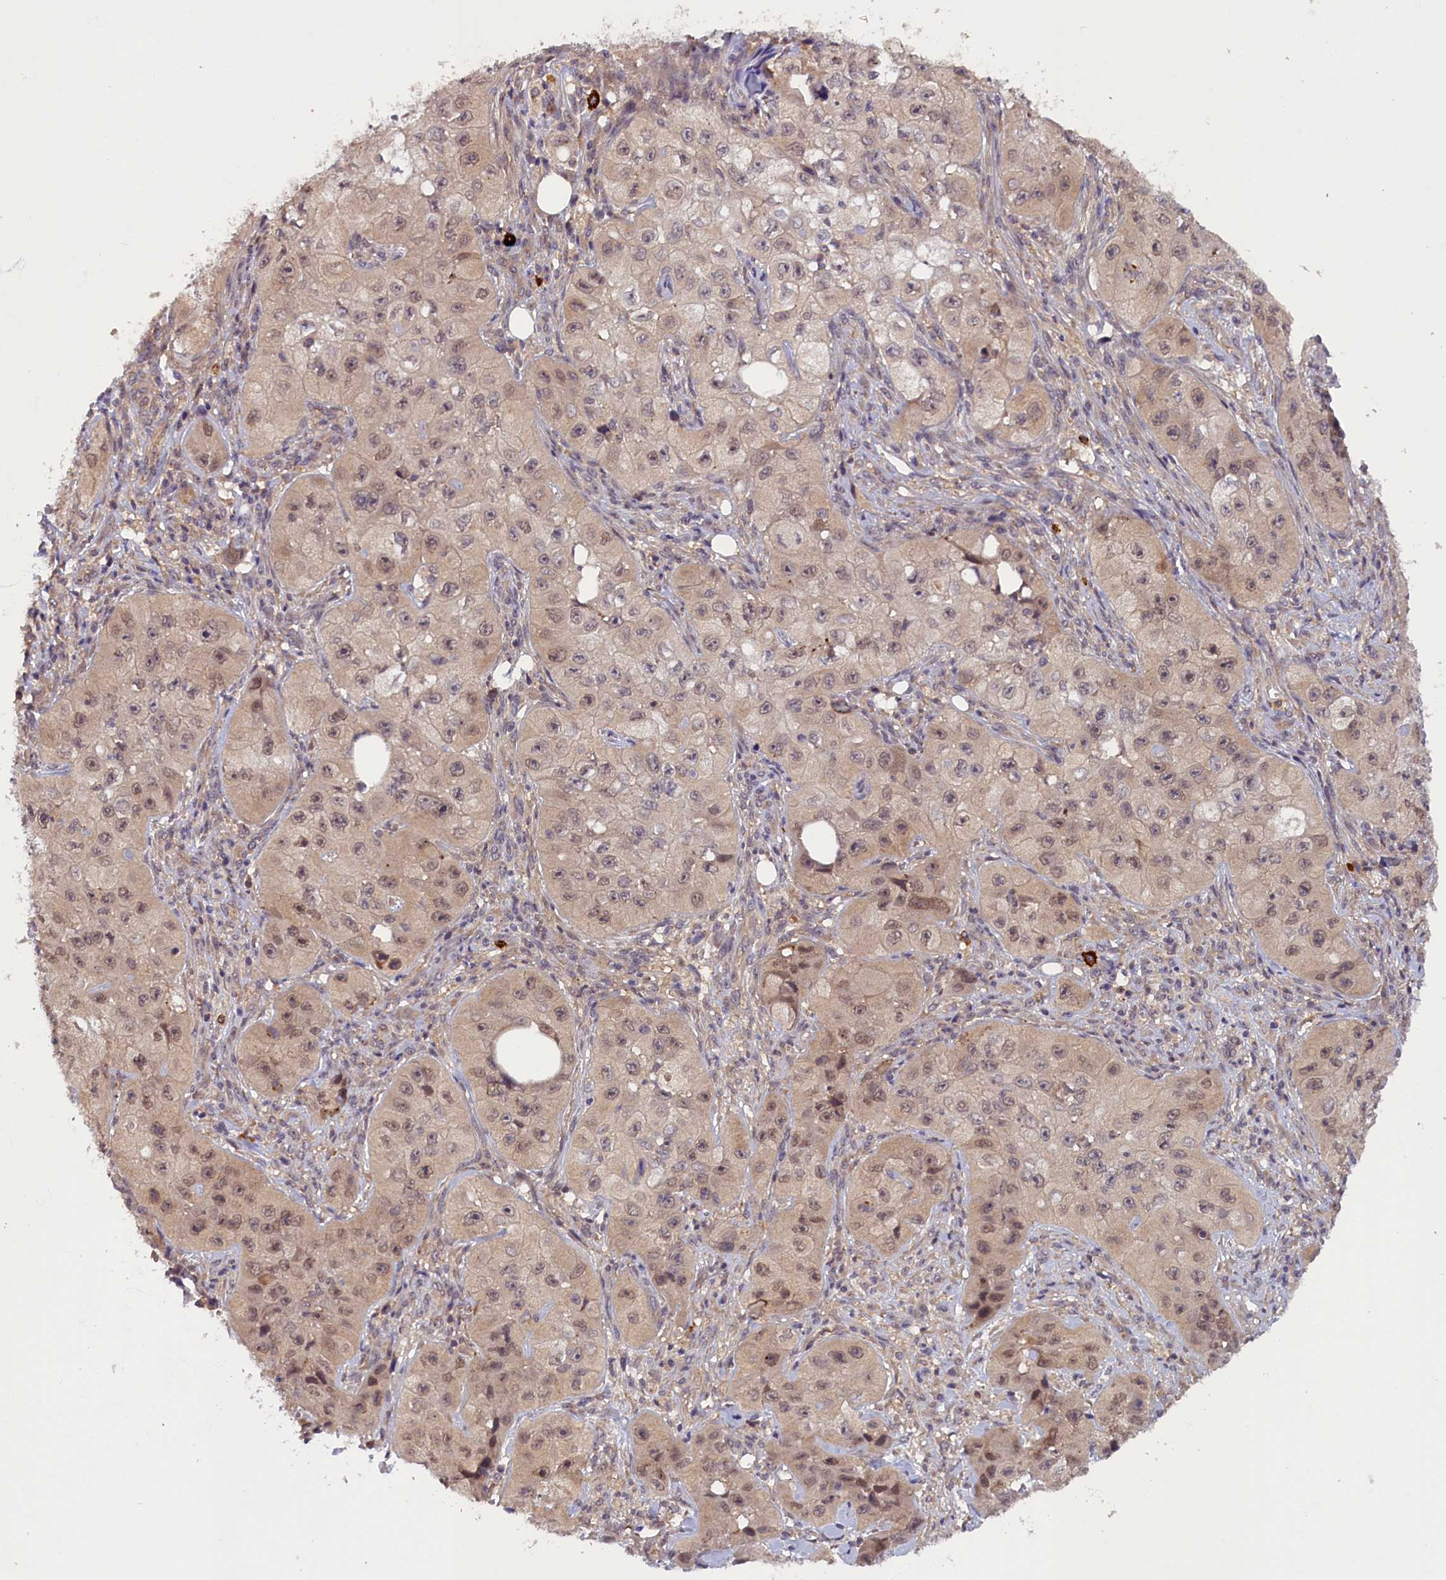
{"staining": {"intensity": "weak", "quantity": "25%-75%", "location": "cytoplasmic/membranous,nuclear"}, "tissue": "skin cancer", "cell_type": "Tumor cells", "image_type": "cancer", "snomed": [{"axis": "morphology", "description": "Squamous cell carcinoma, NOS"}, {"axis": "topography", "description": "Skin"}, {"axis": "topography", "description": "Subcutis"}], "caption": "Brown immunohistochemical staining in squamous cell carcinoma (skin) exhibits weak cytoplasmic/membranous and nuclear expression in about 25%-75% of tumor cells. (Stains: DAB in brown, nuclei in blue, Microscopy: brightfield microscopy at high magnification).", "gene": "CCDC9B", "patient": {"sex": "male", "age": 73}}